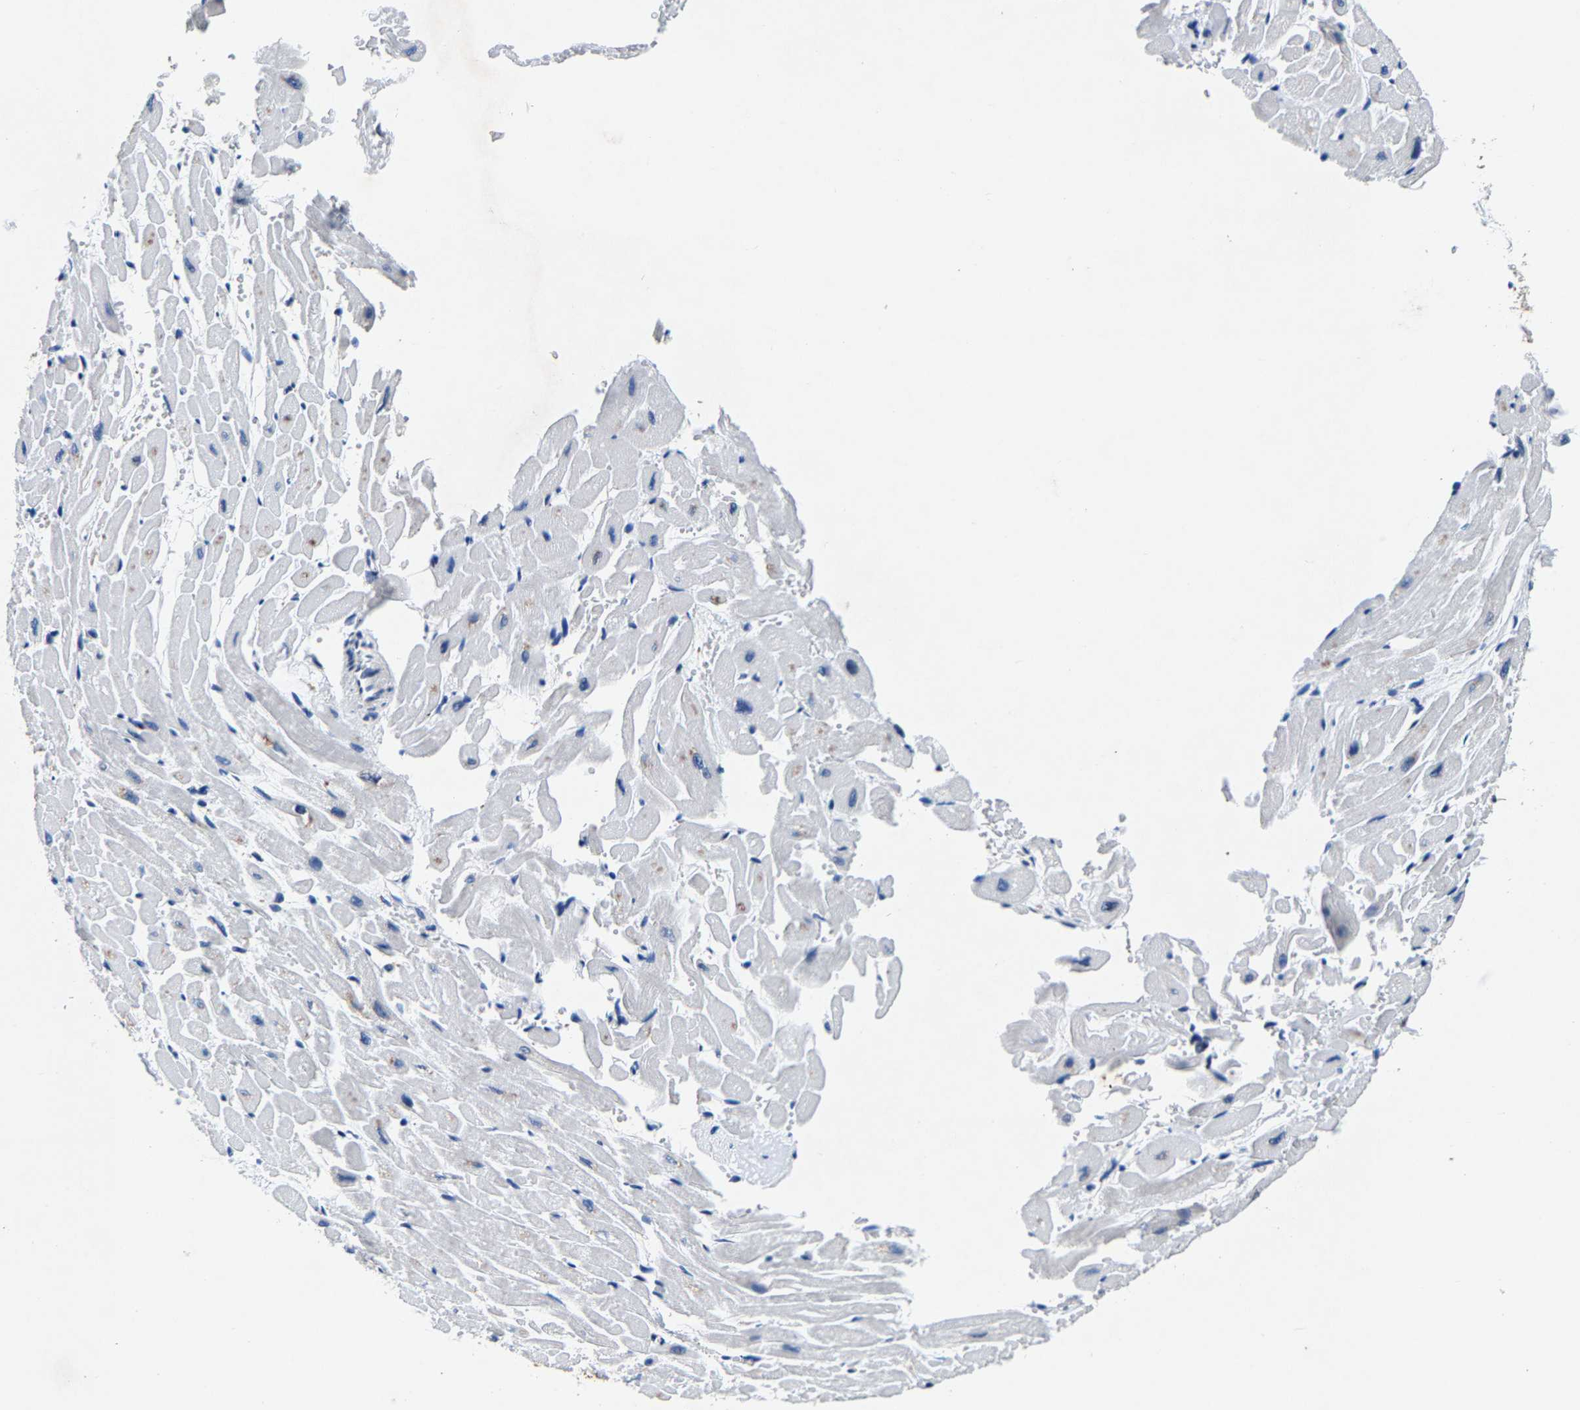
{"staining": {"intensity": "weak", "quantity": "<25%", "location": "cytoplasmic/membranous"}, "tissue": "heart muscle", "cell_type": "Cardiomyocytes", "image_type": "normal", "snomed": [{"axis": "morphology", "description": "Normal tissue, NOS"}, {"axis": "topography", "description": "Heart"}], "caption": "The immunohistochemistry histopathology image has no significant expression in cardiomyocytes of heart muscle.", "gene": "UBN2", "patient": {"sex": "male", "age": 45}}